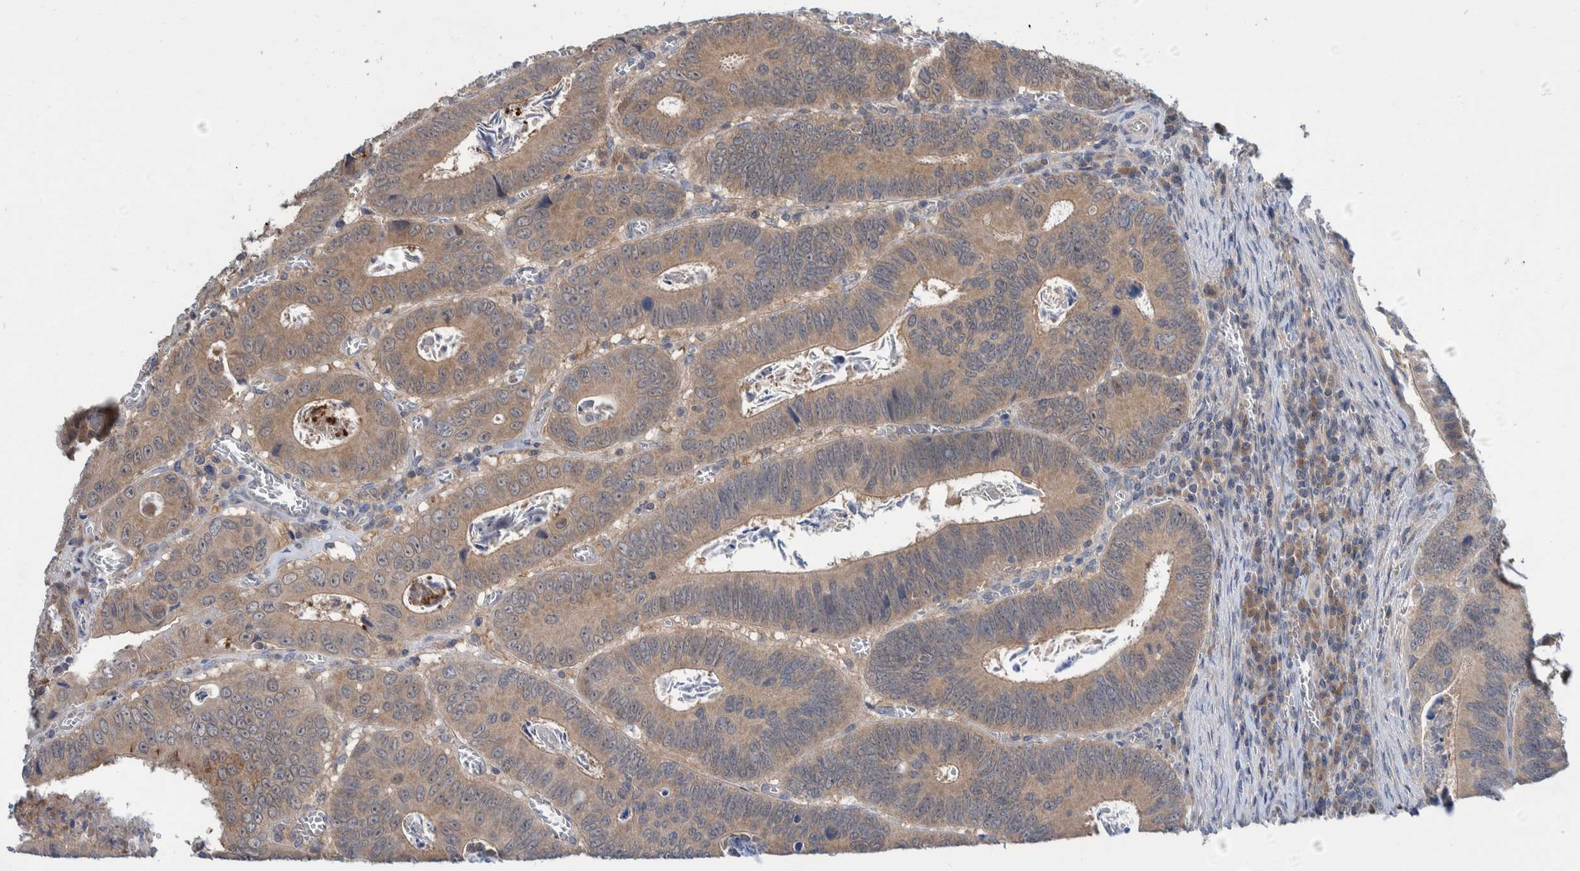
{"staining": {"intensity": "weak", "quantity": ">75%", "location": "cytoplasmic/membranous"}, "tissue": "colorectal cancer", "cell_type": "Tumor cells", "image_type": "cancer", "snomed": [{"axis": "morphology", "description": "Inflammation, NOS"}, {"axis": "morphology", "description": "Adenocarcinoma, NOS"}, {"axis": "topography", "description": "Colon"}], "caption": "Immunohistochemistry (IHC) image of neoplastic tissue: human adenocarcinoma (colorectal) stained using immunohistochemistry (IHC) exhibits low levels of weak protein expression localized specifically in the cytoplasmic/membranous of tumor cells, appearing as a cytoplasmic/membranous brown color.", "gene": "PLPBP", "patient": {"sex": "male", "age": 72}}